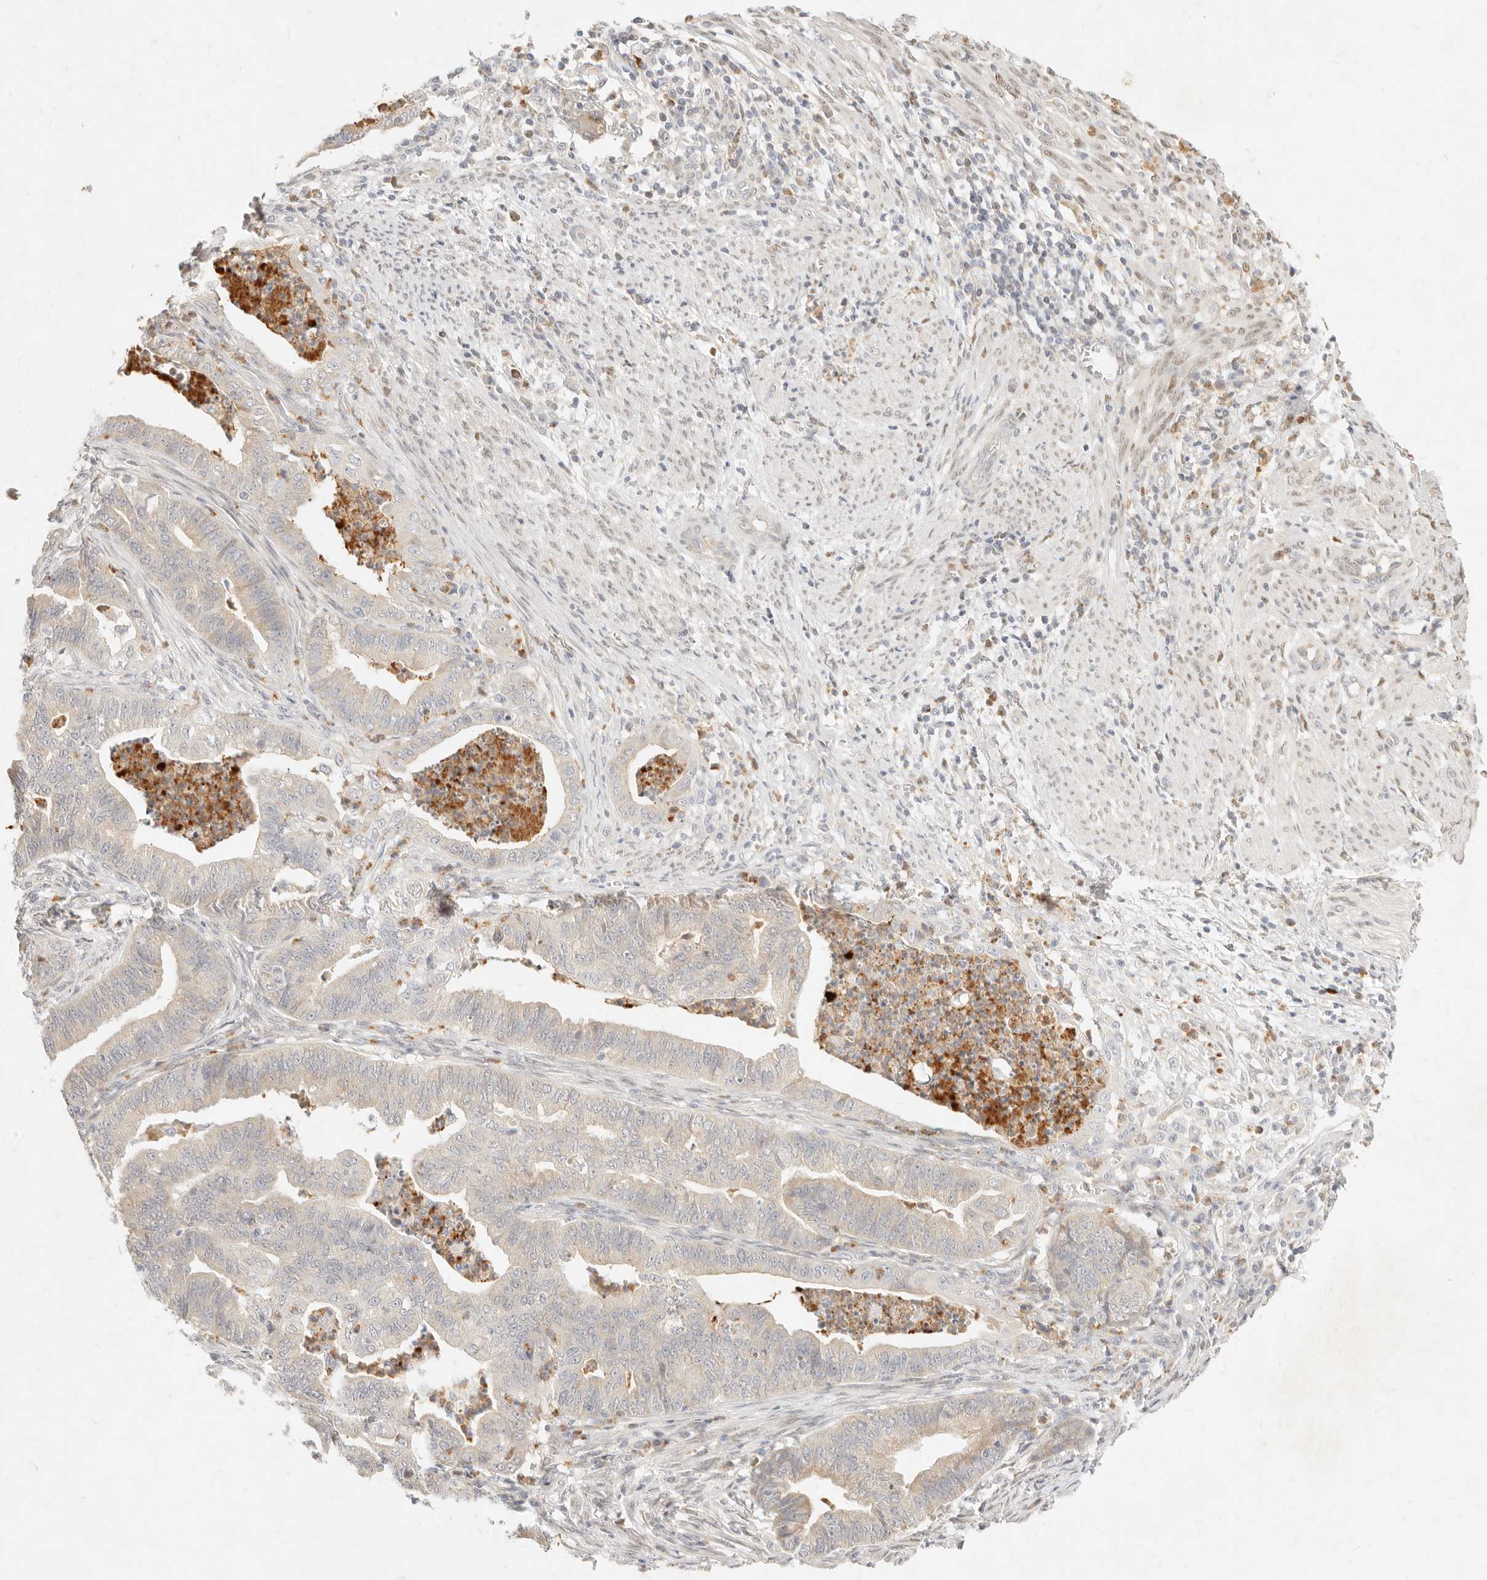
{"staining": {"intensity": "weak", "quantity": "<25%", "location": "cytoplasmic/membranous"}, "tissue": "endometrial cancer", "cell_type": "Tumor cells", "image_type": "cancer", "snomed": [{"axis": "morphology", "description": "Polyp, NOS"}, {"axis": "morphology", "description": "Adenocarcinoma, NOS"}, {"axis": "morphology", "description": "Adenoma, NOS"}, {"axis": "topography", "description": "Endometrium"}], "caption": "A histopathology image of human endometrial adenoma is negative for staining in tumor cells.", "gene": "ASCL3", "patient": {"sex": "female", "age": 79}}